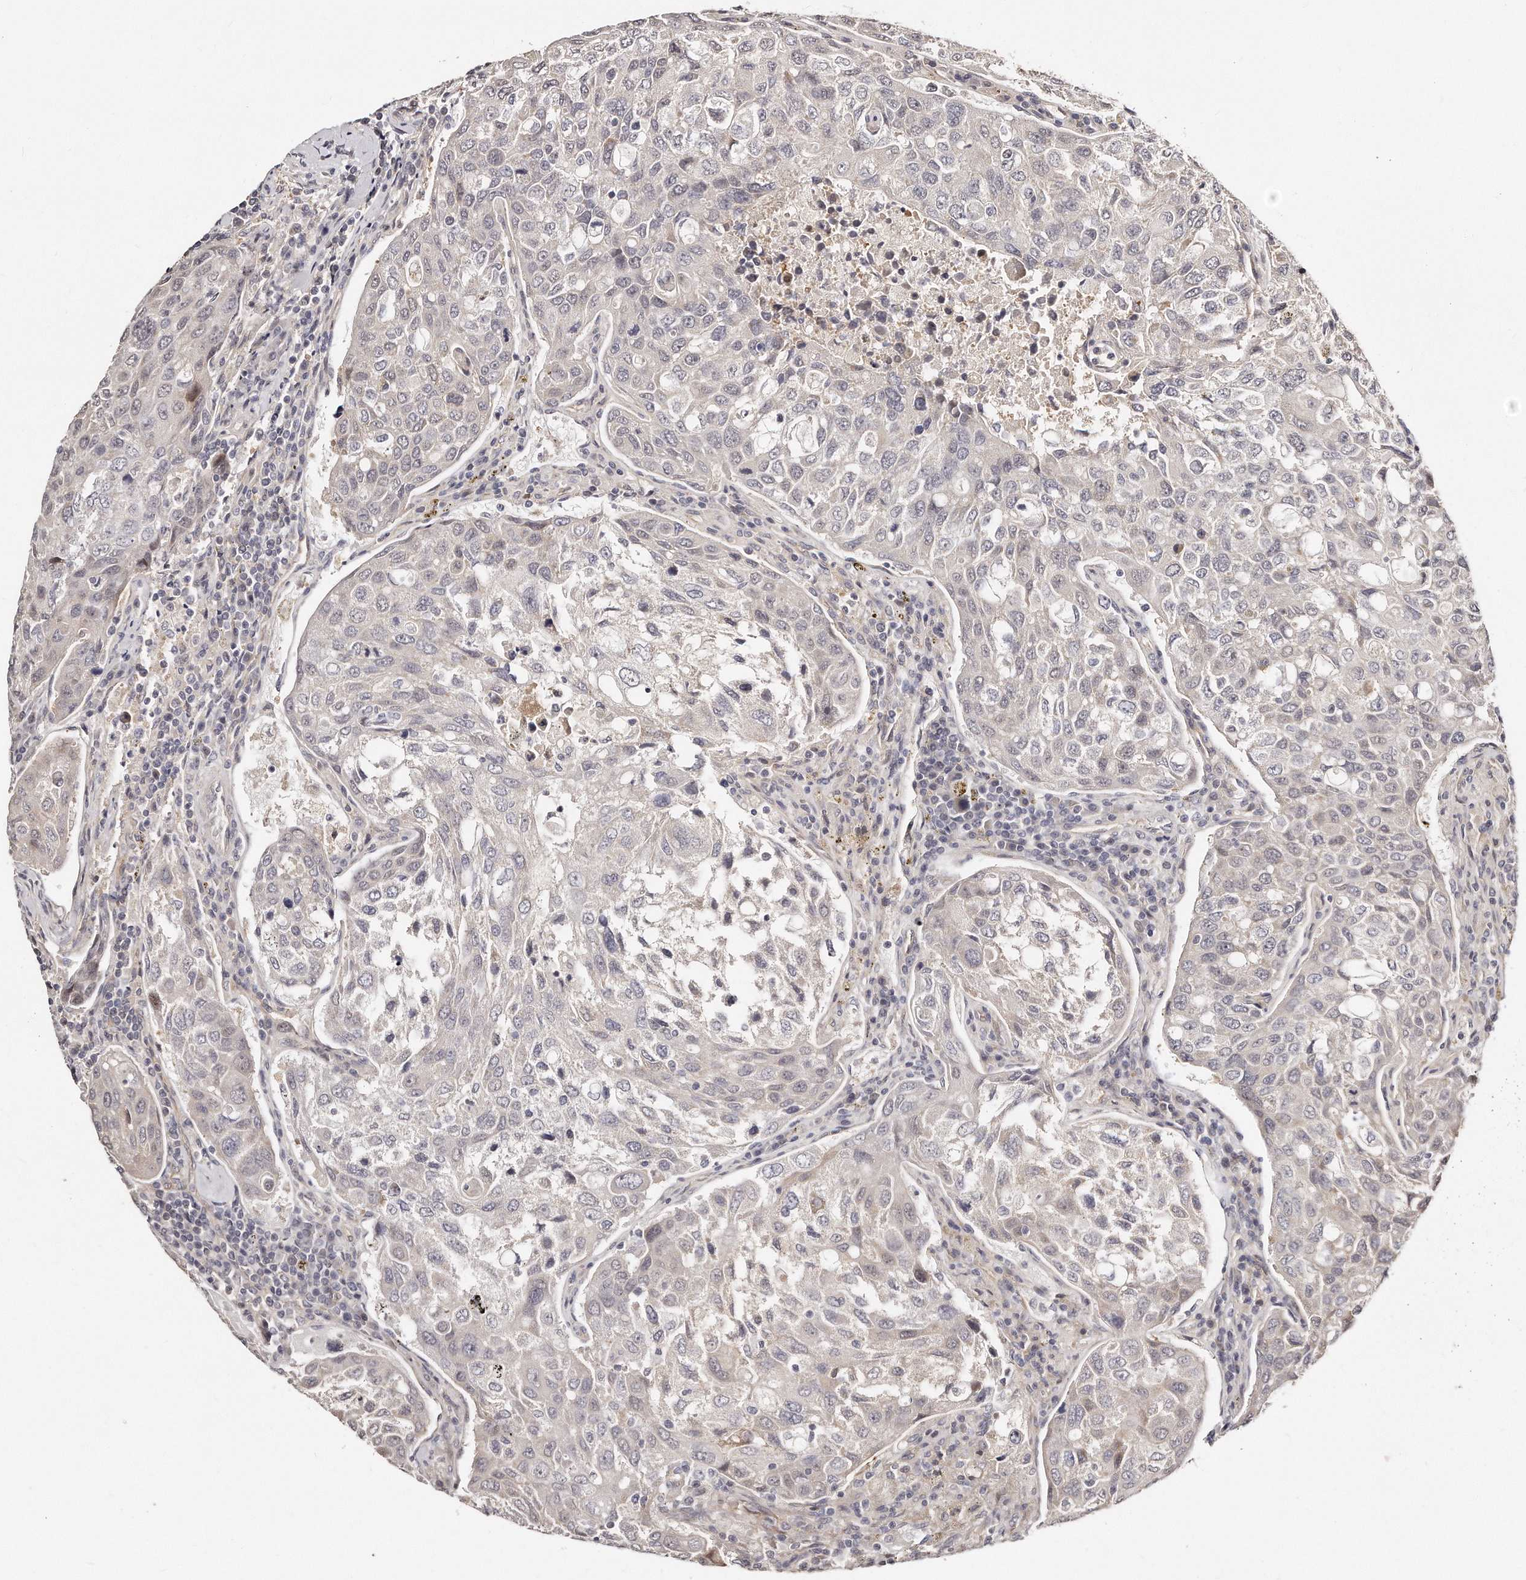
{"staining": {"intensity": "negative", "quantity": "none", "location": "none"}, "tissue": "urothelial cancer", "cell_type": "Tumor cells", "image_type": "cancer", "snomed": [{"axis": "morphology", "description": "Urothelial carcinoma, High grade"}, {"axis": "topography", "description": "Lymph node"}, {"axis": "topography", "description": "Urinary bladder"}], "caption": "Immunohistochemistry (IHC) photomicrograph of human urothelial carcinoma (high-grade) stained for a protein (brown), which exhibits no expression in tumor cells.", "gene": "CASZ1", "patient": {"sex": "male", "age": 51}}